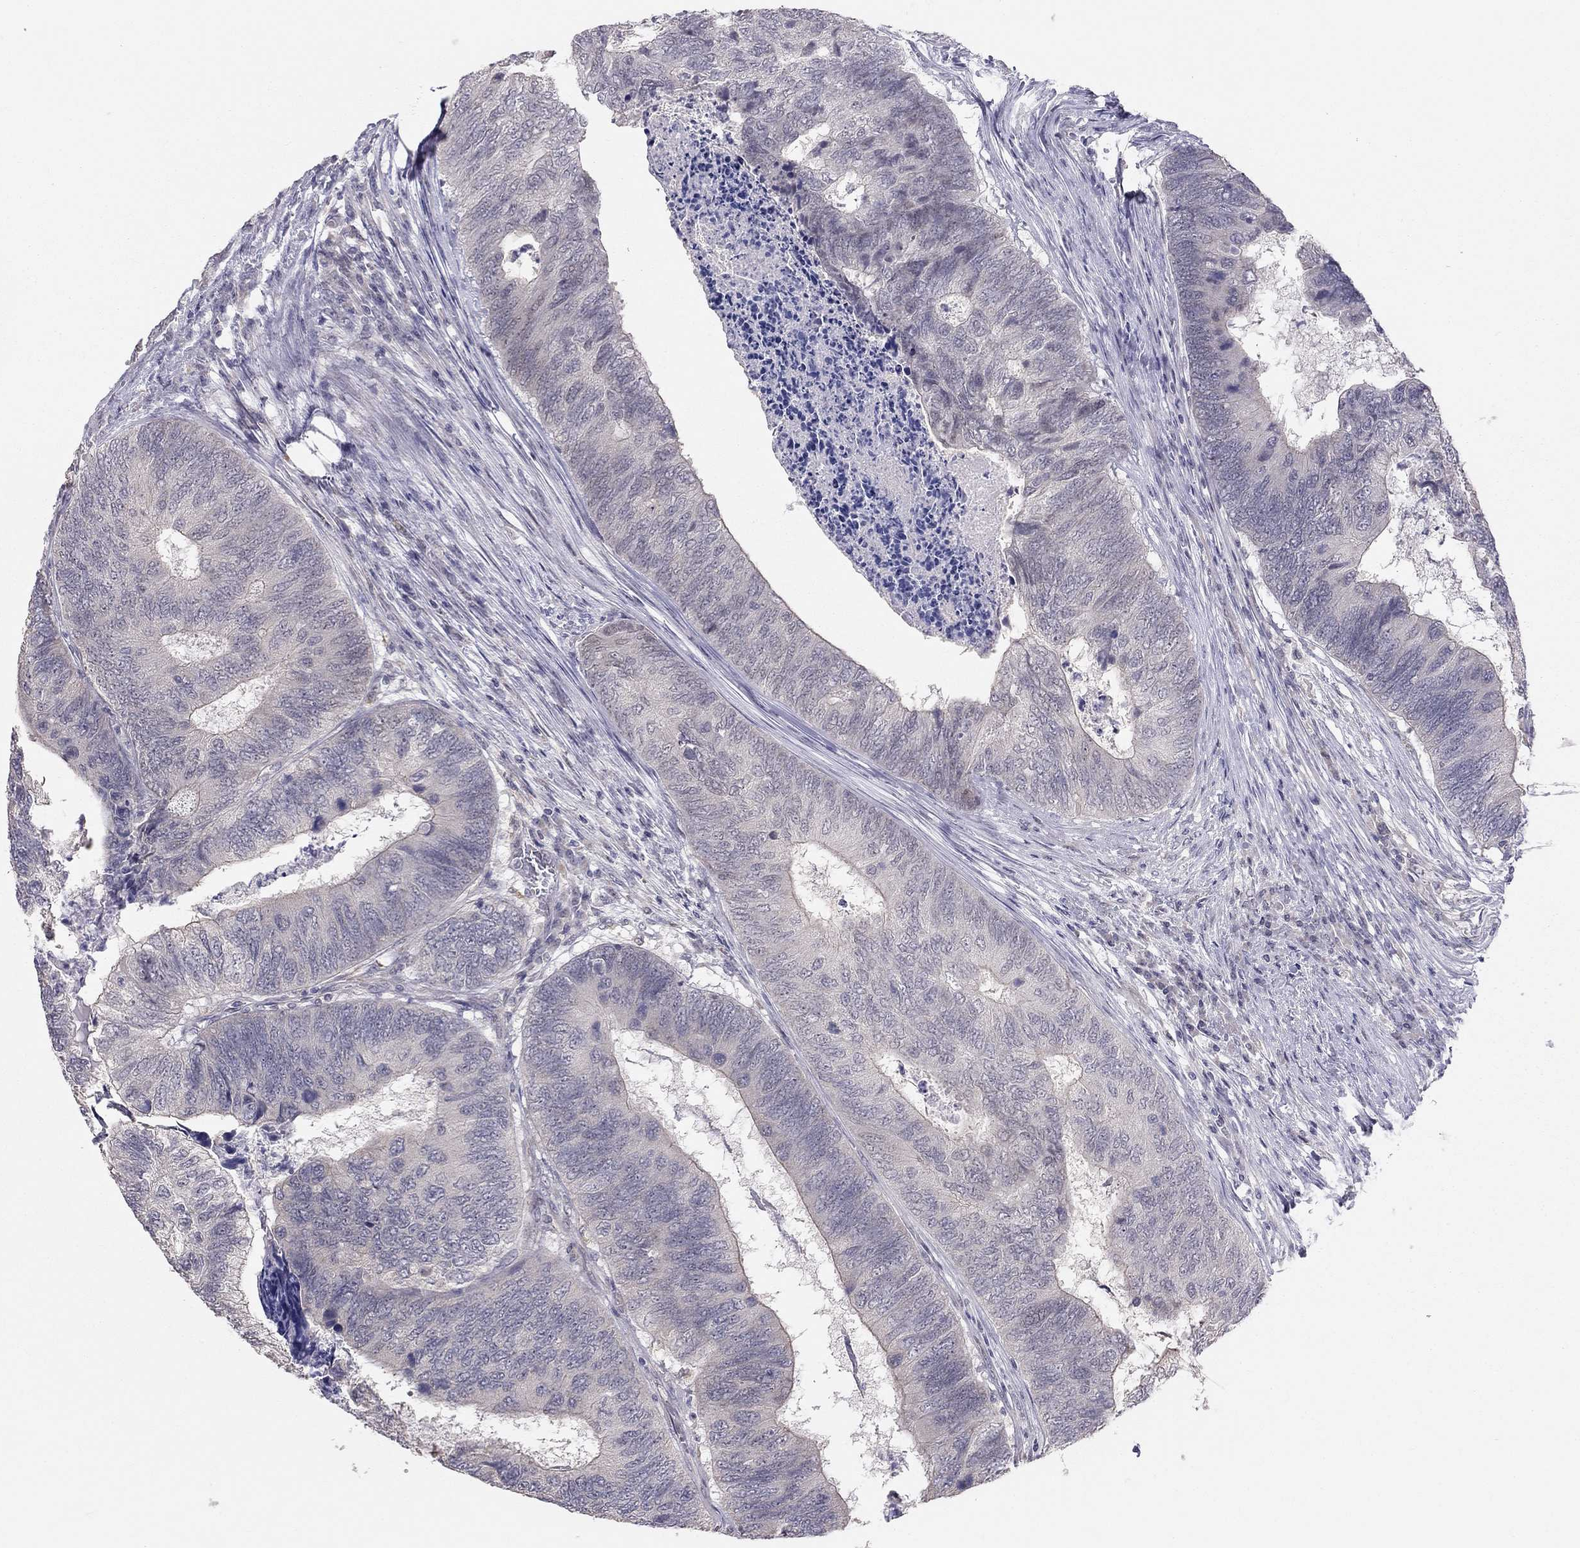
{"staining": {"intensity": "negative", "quantity": "none", "location": "none"}, "tissue": "colorectal cancer", "cell_type": "Tumor cells", "image_type": "cancer", "snomed": [{"axis": "morphology", "description": "Adenocarcinoma, NOS"}, {"axis": "topography", "description": "Colon"}], "caption": "Immunohistochemical staining of human adenocarcinoma (colorectal) shows no significant staining in tumor cells.", "gene": "HSF2BP", "patient": {"sex": "female", "age": 67}}